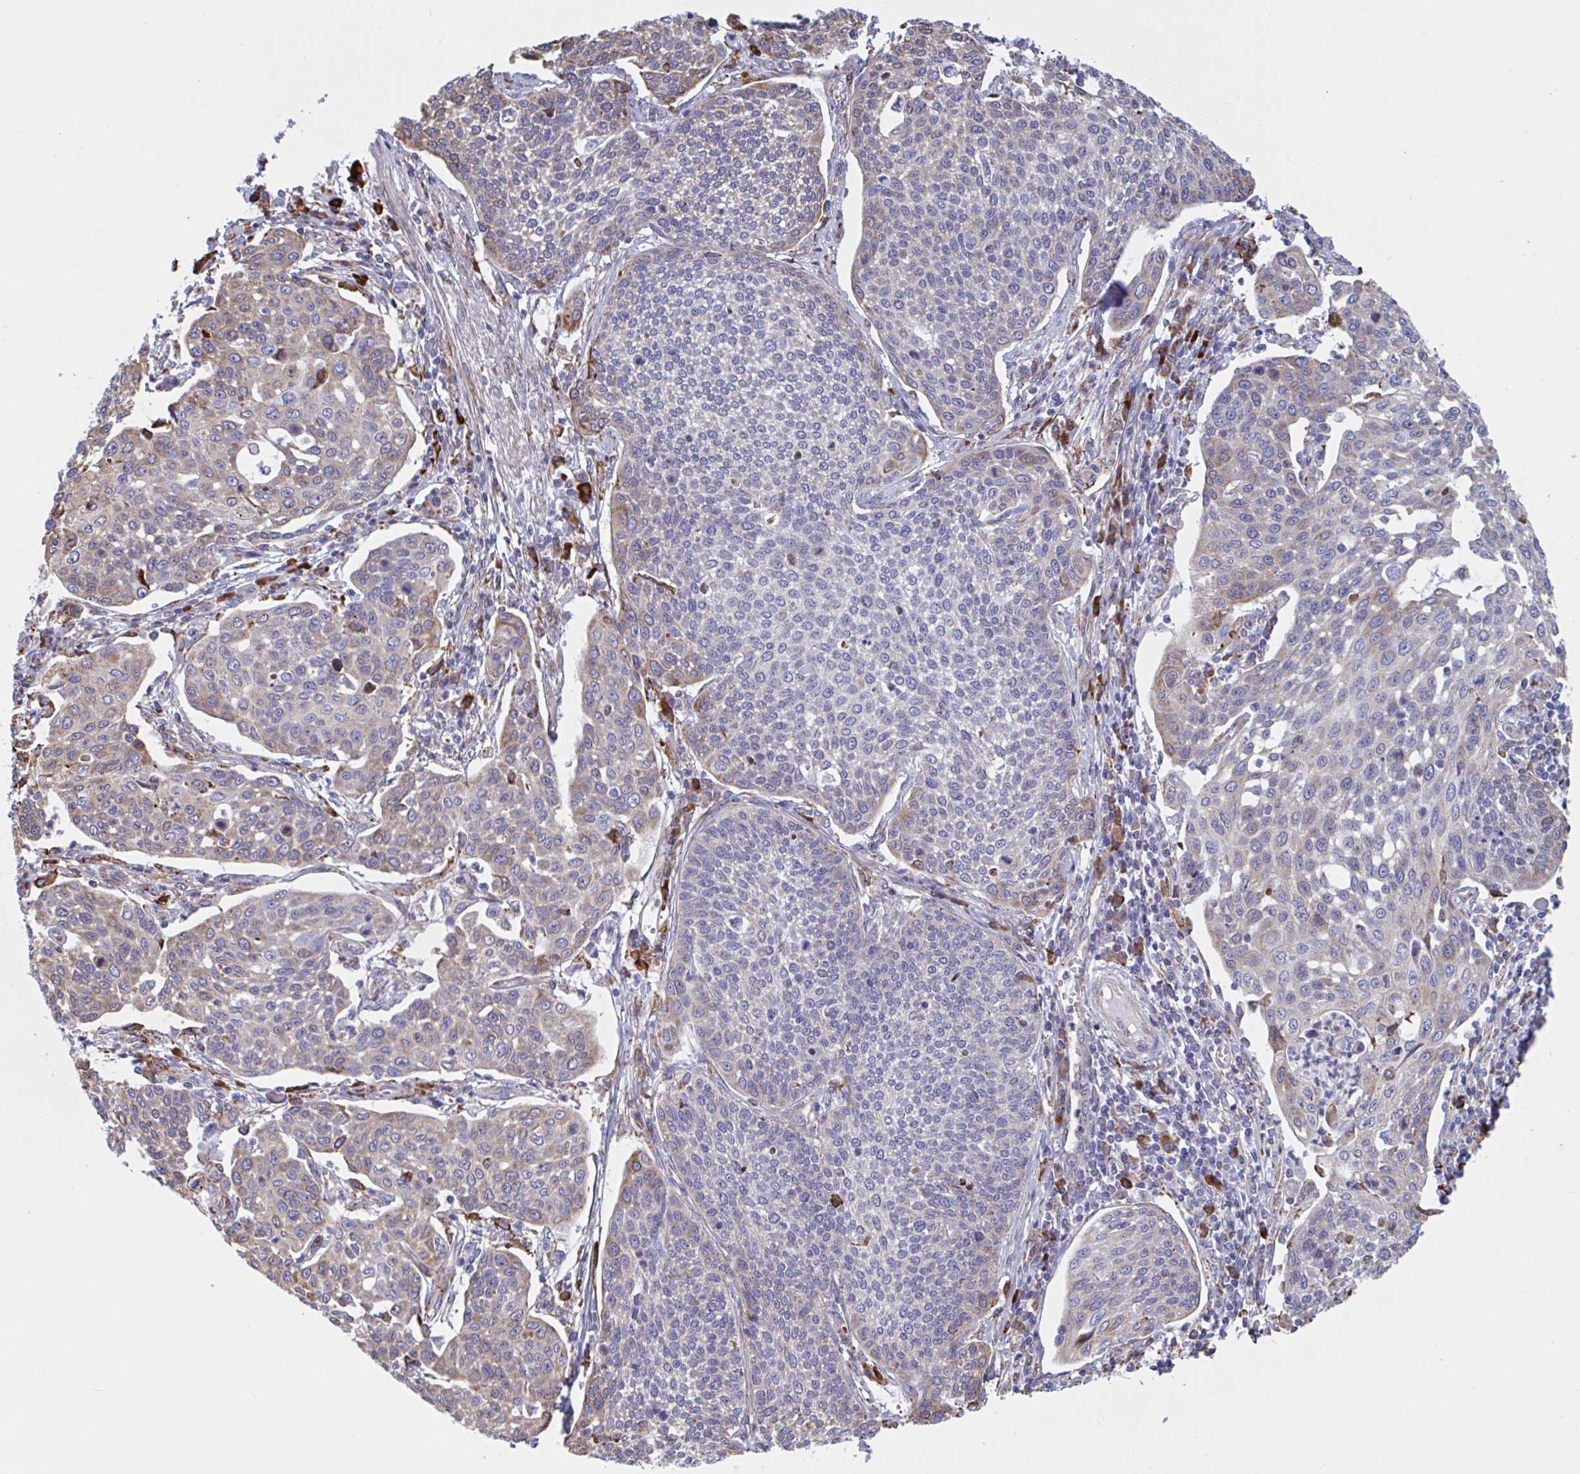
{"staining": {"intensity": "weak", "quantity": "25%-75%", "location": "cytoplasmic/membranous"}, "tissue": "cervical cancer", "cell_type": "Tumor cells", "image_type": "cancer", "snomed": [{"axis": "morphology", "description": "Squamous cell carcinoma, NOS"}, {"axis": "topography", "description": "Cervix"}], "caption": "This is a micrograph of immunohistochemistry staining of cervical squamous cell carcinoma, which shows weak expression in the cytoplasmic/membranous of tumor cells.", "gene": "PEAK3", "patient": {"sex": "female", "age": 34}}